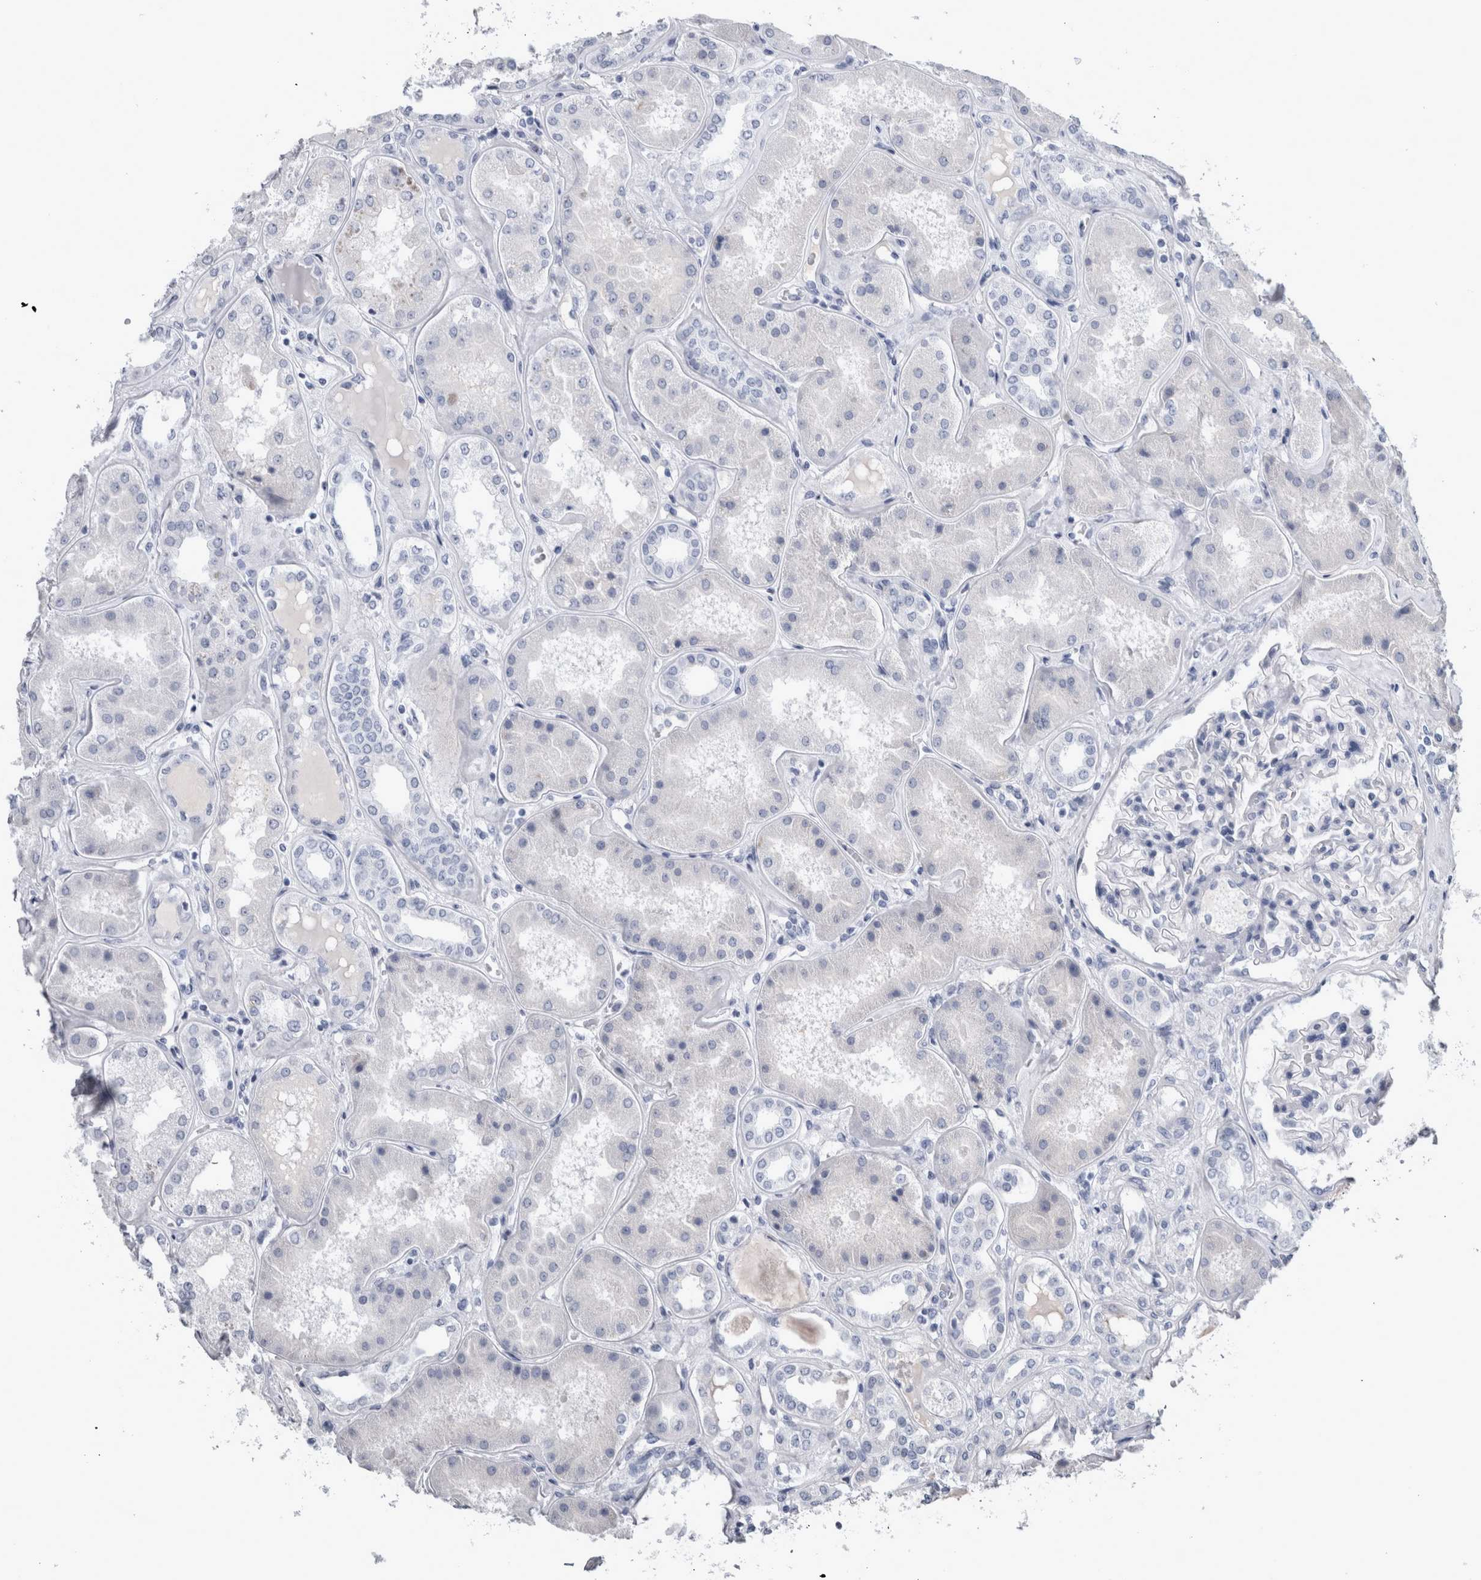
{"staining": {"intensity": "negative", "quantity": "none", "location": "none"}, "tissue": "kidney", "cell_type": "Cells in glomeruli", "image_type": "normal", "snomed": [{"axis": "morphology", "description": "Normal tissue, NOS"}, {"axis": "topography", "description": "Kidney"}], "caption": "Immunohistochemical staining of unremarkable human kidney exhibits no significant positivity in cells in glomeruli. (DAB (3,3'-diaminobenzidine) IHC visualized using brightfield microscopy, high magnification).", "gene": "PAX5", "patient": {"sex": "female", "age": 56}}